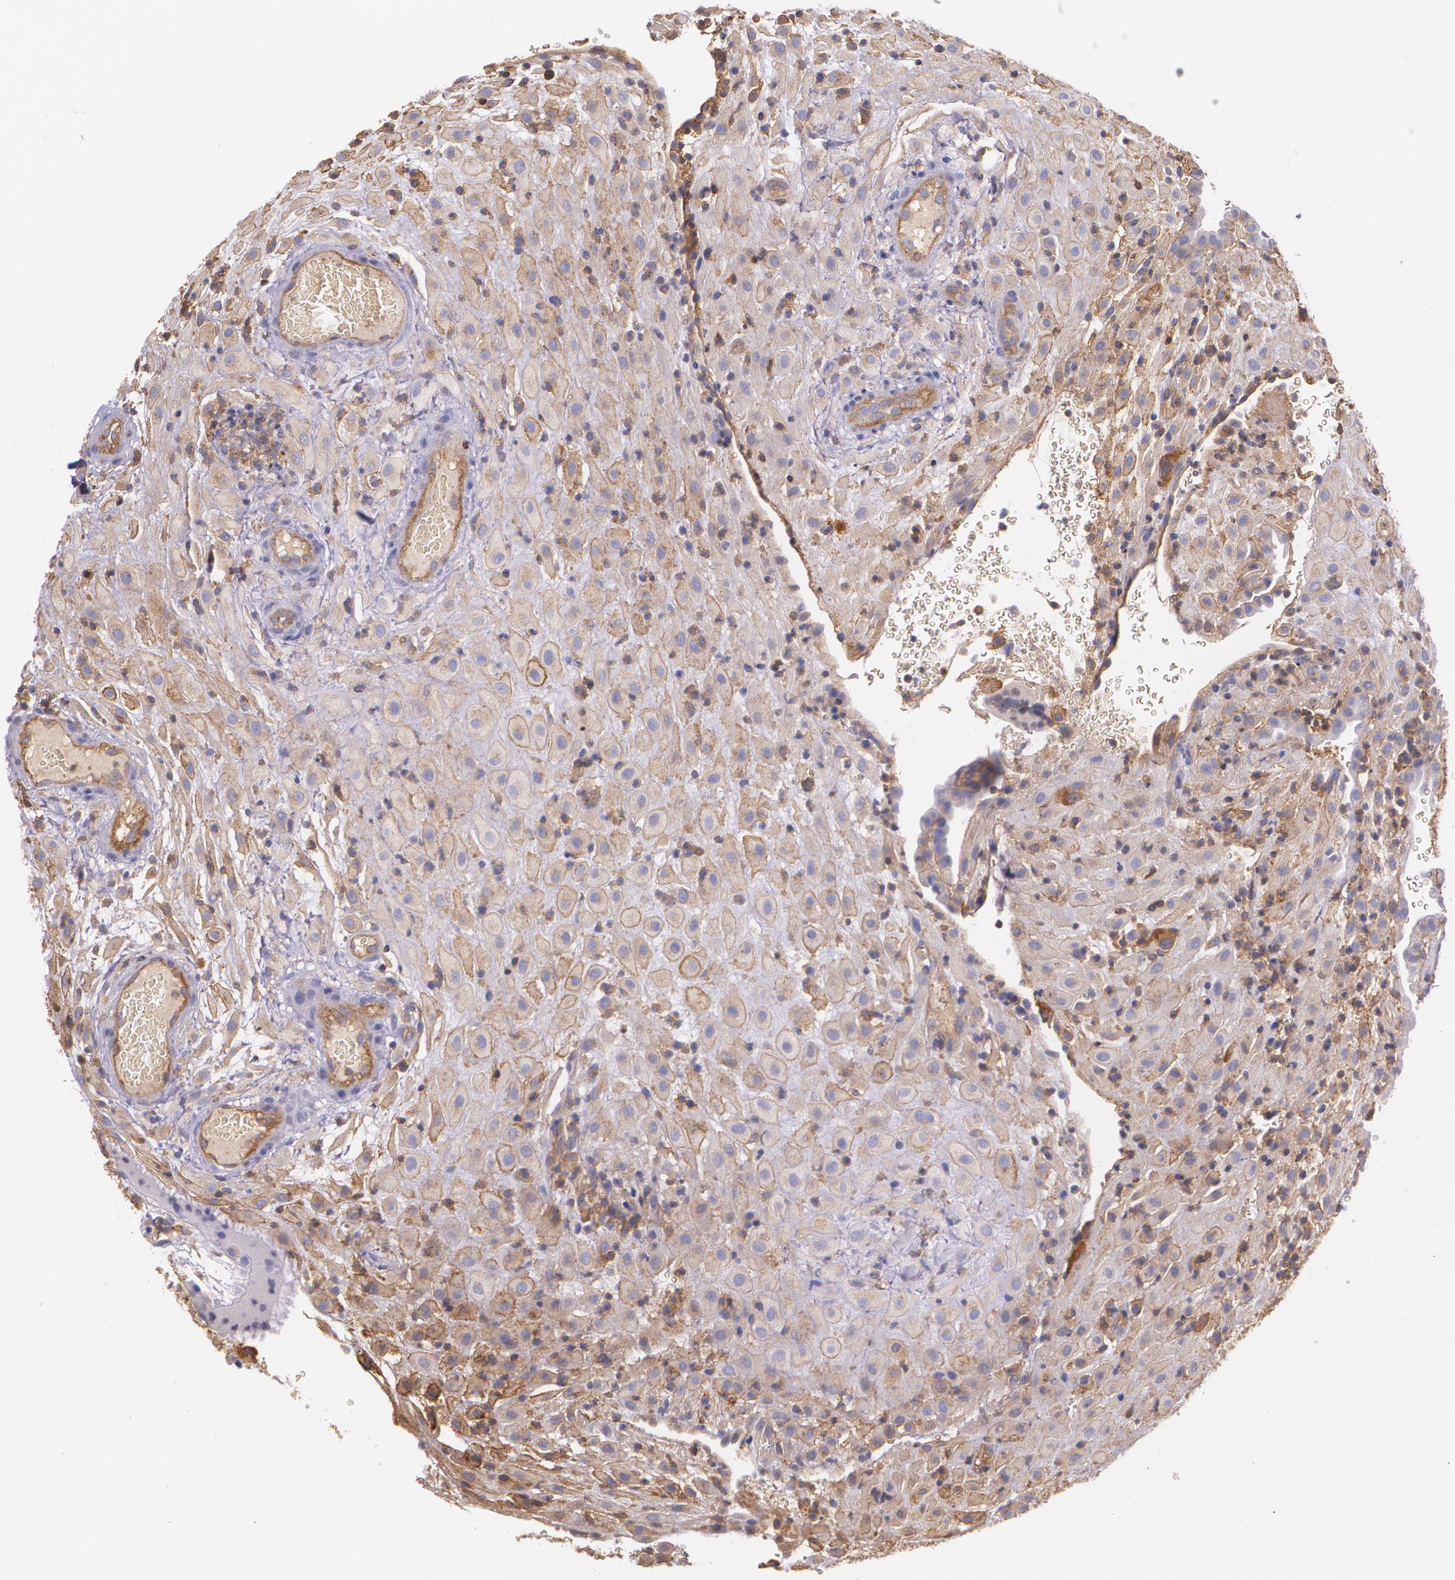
{"staining": {"intensity": "weak", "quantity": ">75%", "location": "cytoplasmic/membranous"}, "tissue": "placenta", "cell_type": "Decidual cells", "image_type": "normal", "snomed": [{"axis": "morphology", "description": "Normal tissue, NOS"}, {"axis": "topography", "description": "Placenta"}], "caption": "Immunohistochemical staining of unremarkable human placenta shows low levels of weak cytoplasmic/membranous positivity in about >75% of decidual cells. (Stains: DAB (3,3'-diaminobenzidine) in brown, nuclei in blue, Microscopy: brightfield microscopy at high magnification).", "gene": "B2M", "patient": {"sex": "female", "age": 19}}